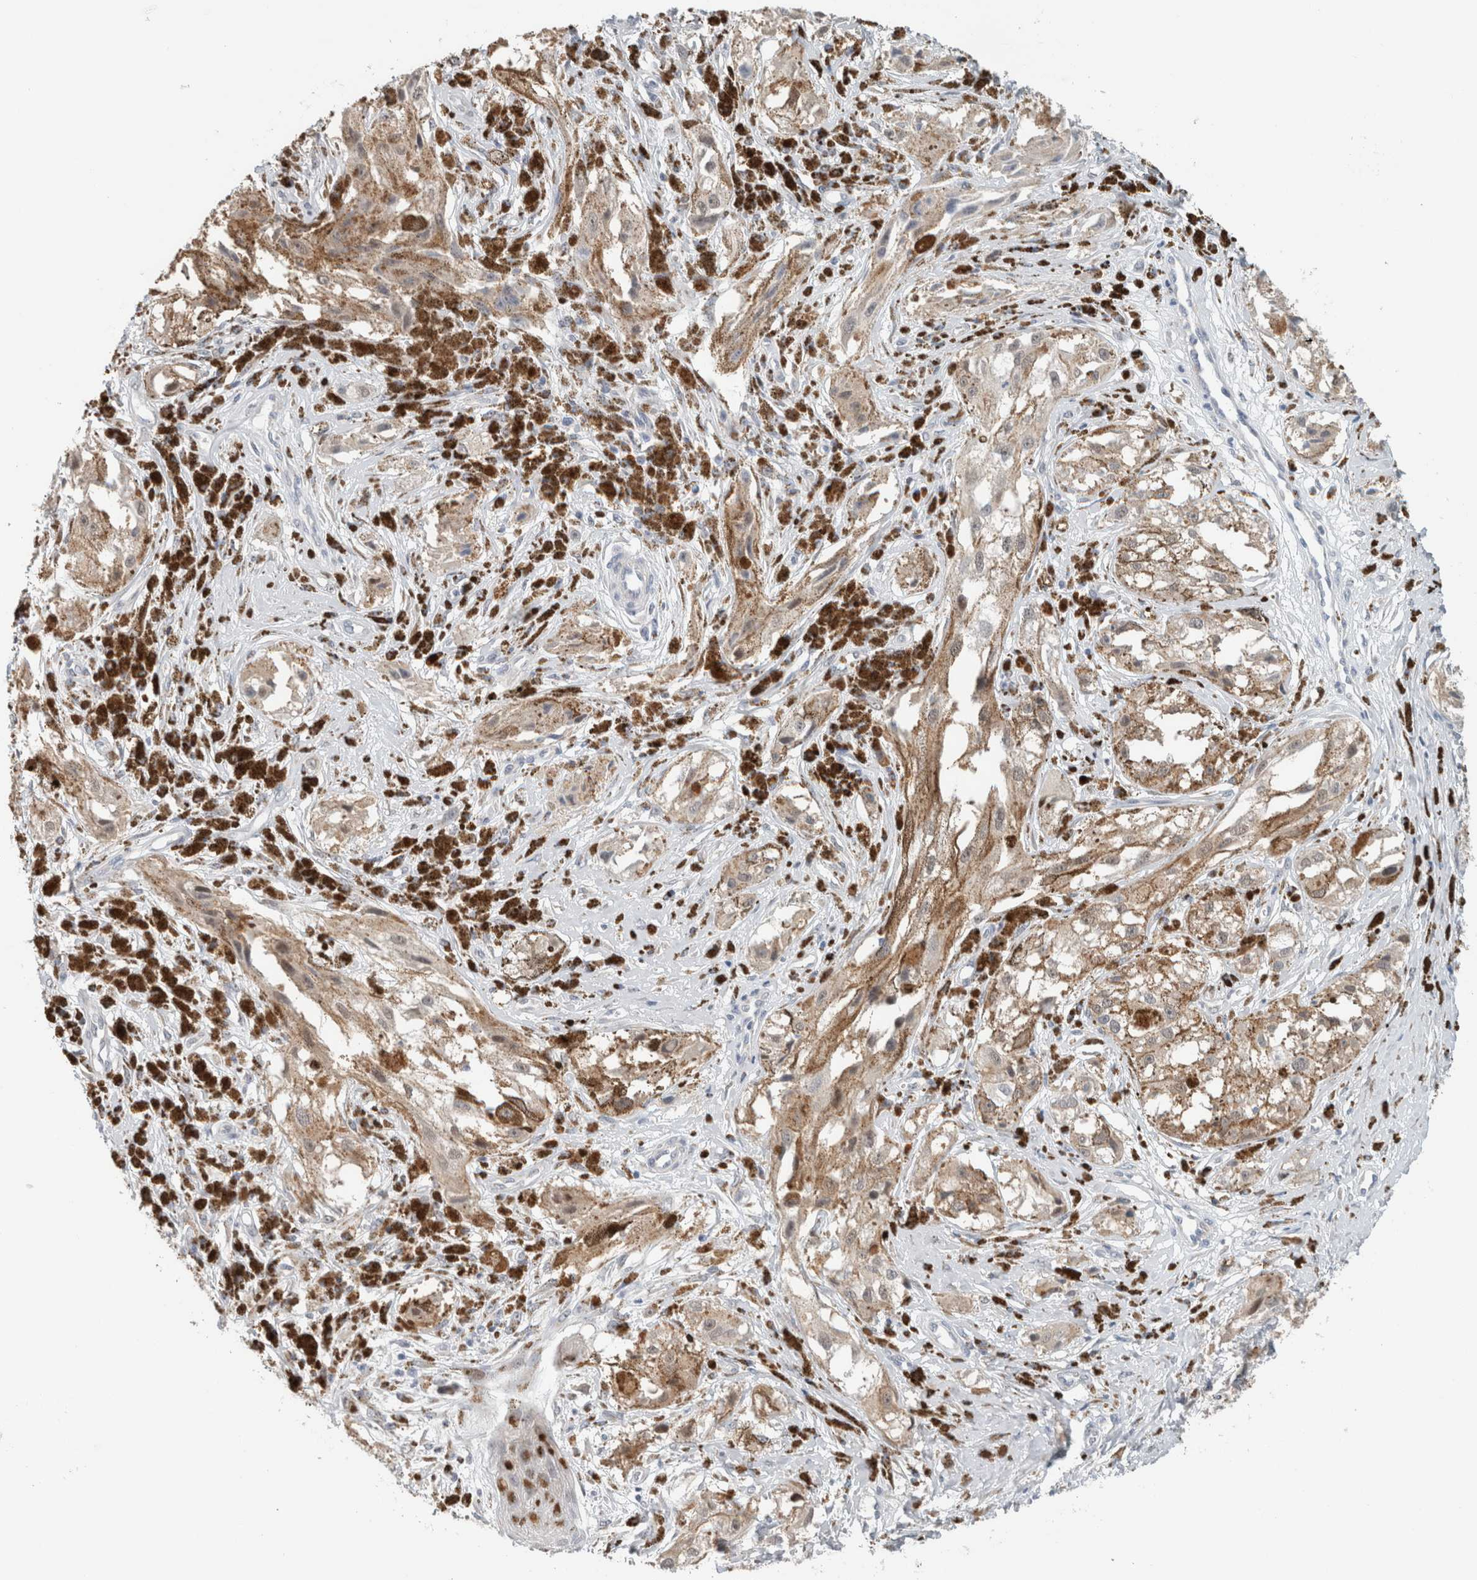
{"staining": {"intensity": "moderate", "quantity": "25%-75%", "location": "cytoplasmic/membranous"}, "tissue": "melanoma", "cell_type": "Tumor cells", "image_type": "cancer", "snomed": [{"axis": "morphology", "description": "Malignant melanoma, NOS"}, {"axis": "topography", "description": "Skin"}], "caption": "A high-resolution histopathology image shows IHC staining of melanoma, which exhibits moderate cytoplasmic/membranous positivity in about 25%-75% of tumor cells.", "gene": "CRAT", "patient": {"sex": "male", "age": 88}}